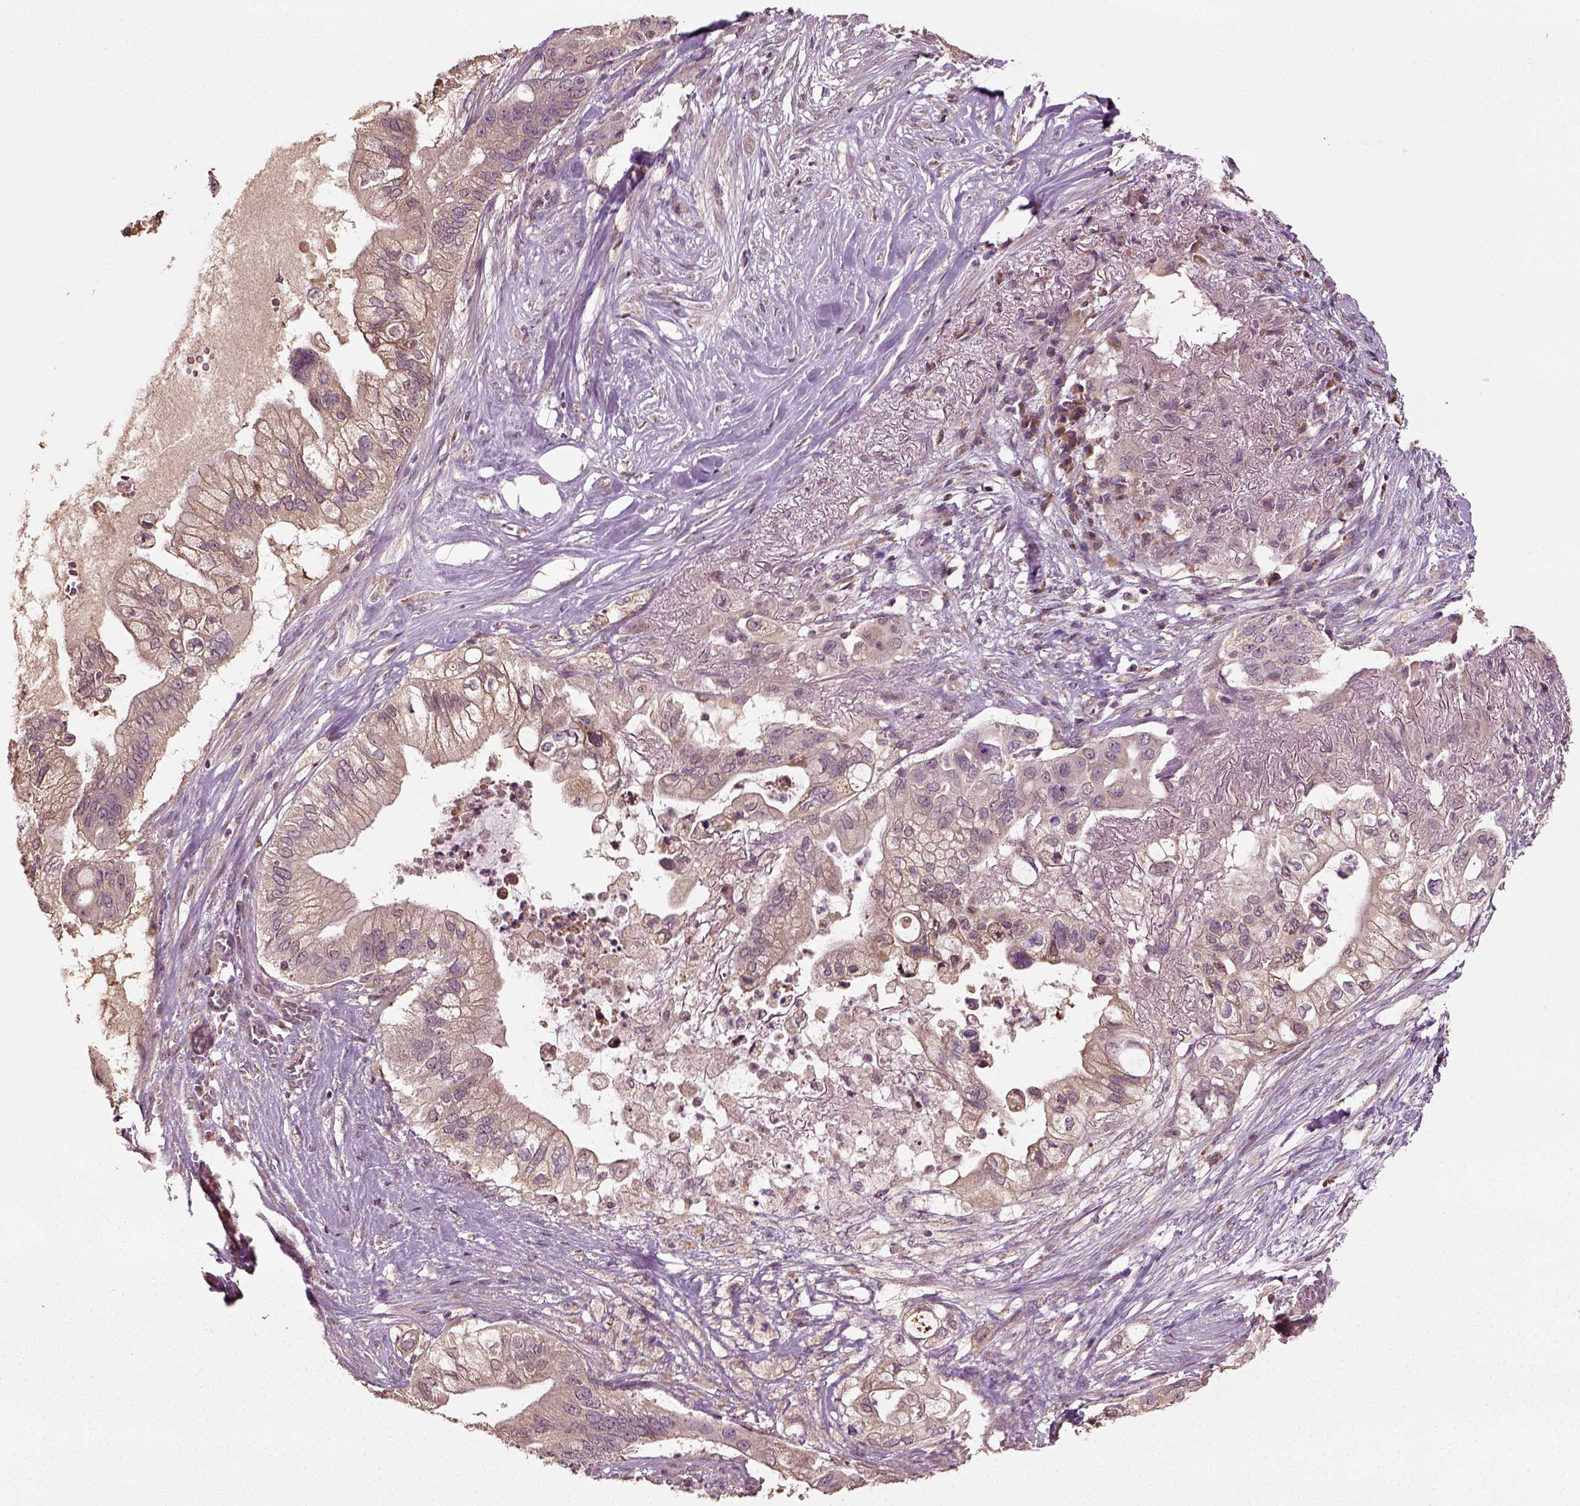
{"staining": {"intensity": "weak", "quantity": ">75%", "location": "cytoplasmic/membranous"}, "tissue": "pancreatic cancer", "cell_type": "Tumor cells", "image_type": "cancer", "snomed": [{"axis": "morphology", "description": "Adenocarcinoma, NOS"}, {"axis": "topography", "description": "Pancreas"}], "caption": "Pancreatic cancer (adenocarcinoma) was stained to show a protein in brown. There is low levels of weak cytoplasmic/membranous expression in about >75% of tumor cells.", "gene": "ERV3-1", "patient": {"sex": "female", "age": 72}}